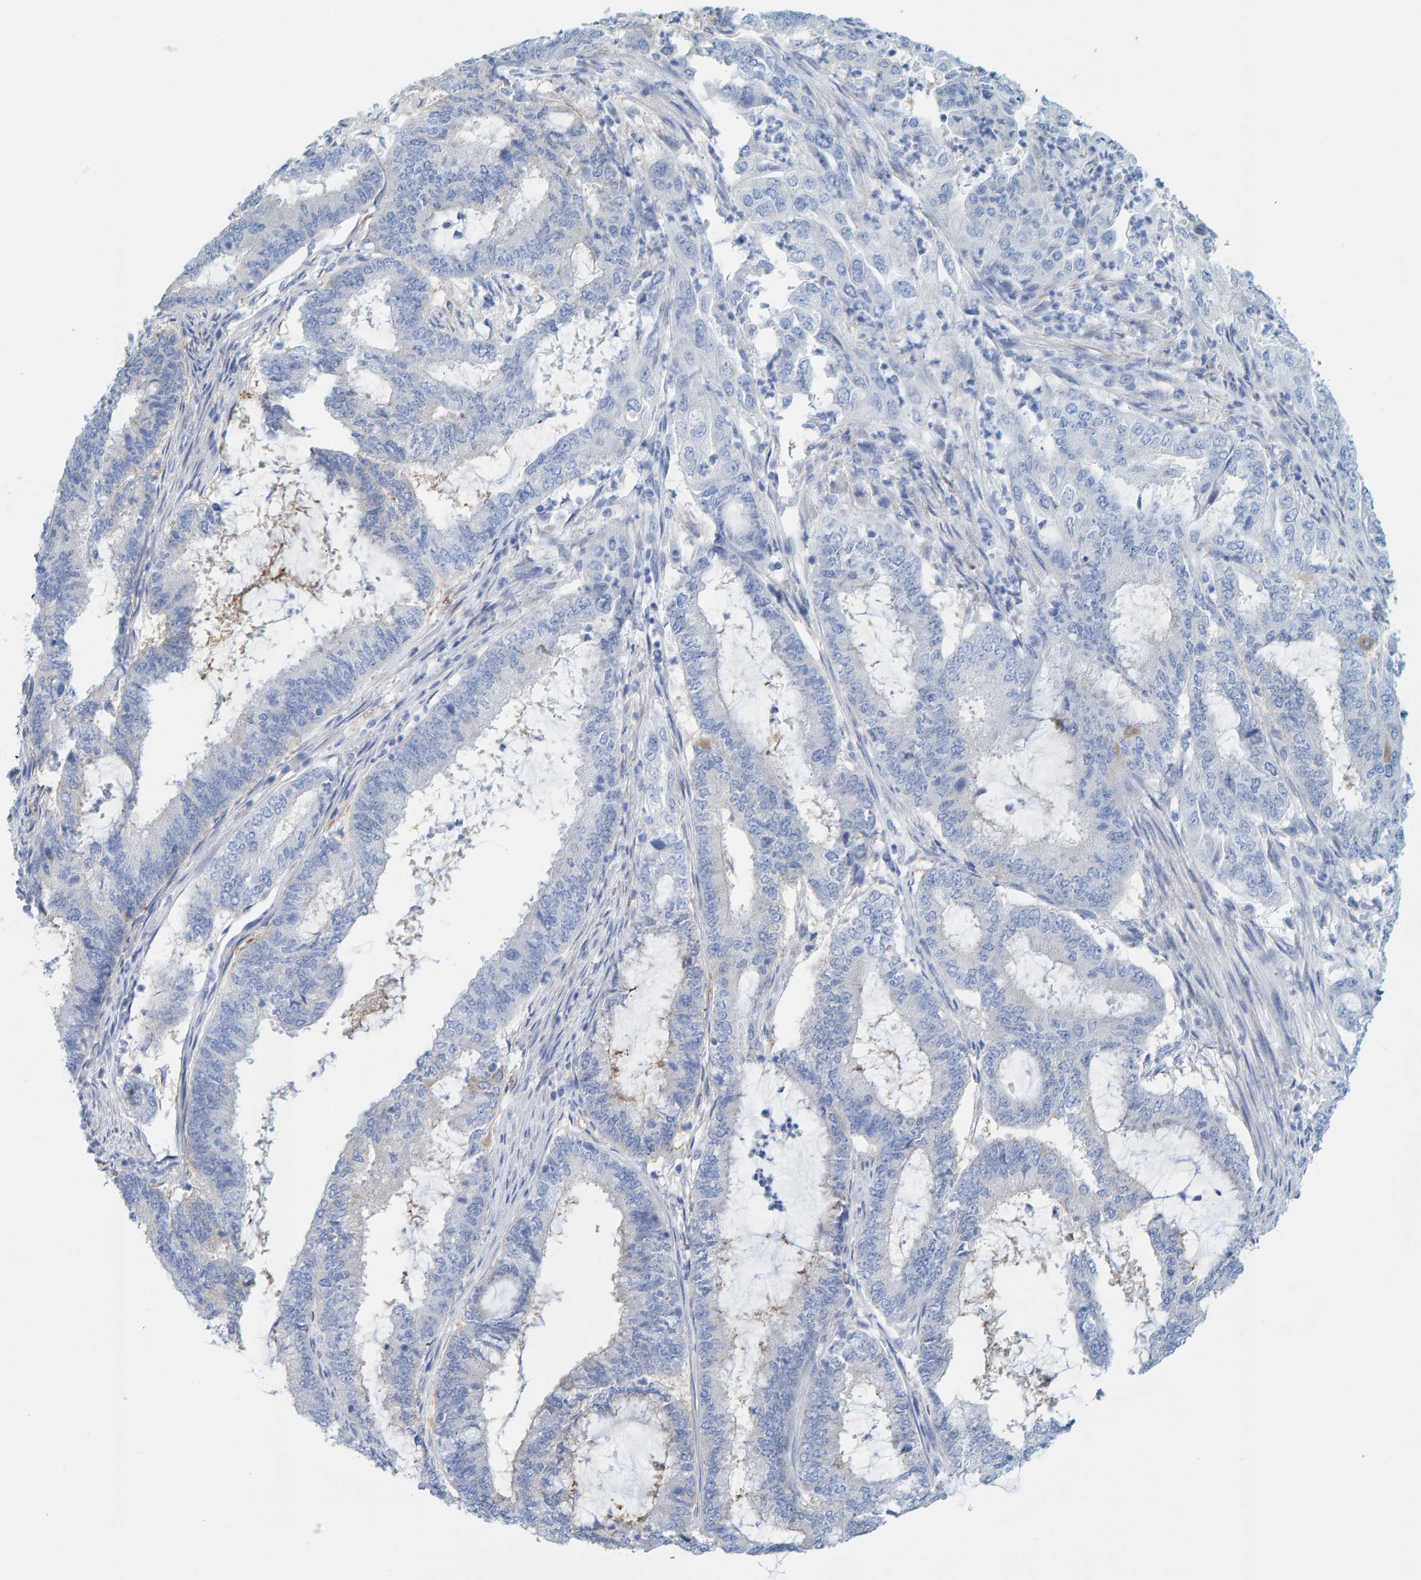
{"staining": {"intensity": "negative", "quantity": "none", "location": "none"}, "tissue": "endometrial cancer", "cell_type": "Tumor cells", "image_type": "cancer", "snomed": [{"axis": "morphology", "description": "Adenocarcinoma, NOS"}, {"axis": "topography", "description": "Endometrium"}], "caption": "IHC of endometrial cancer shows no positivity in tumor cells. The staining is performed using DAB (3,3'-diaminobenzidine) brown chromogen with nuclei counter-stained in using hematoxylin.", "gene": "KLHL11", "patient": {"sex": "female", "age": 51}}